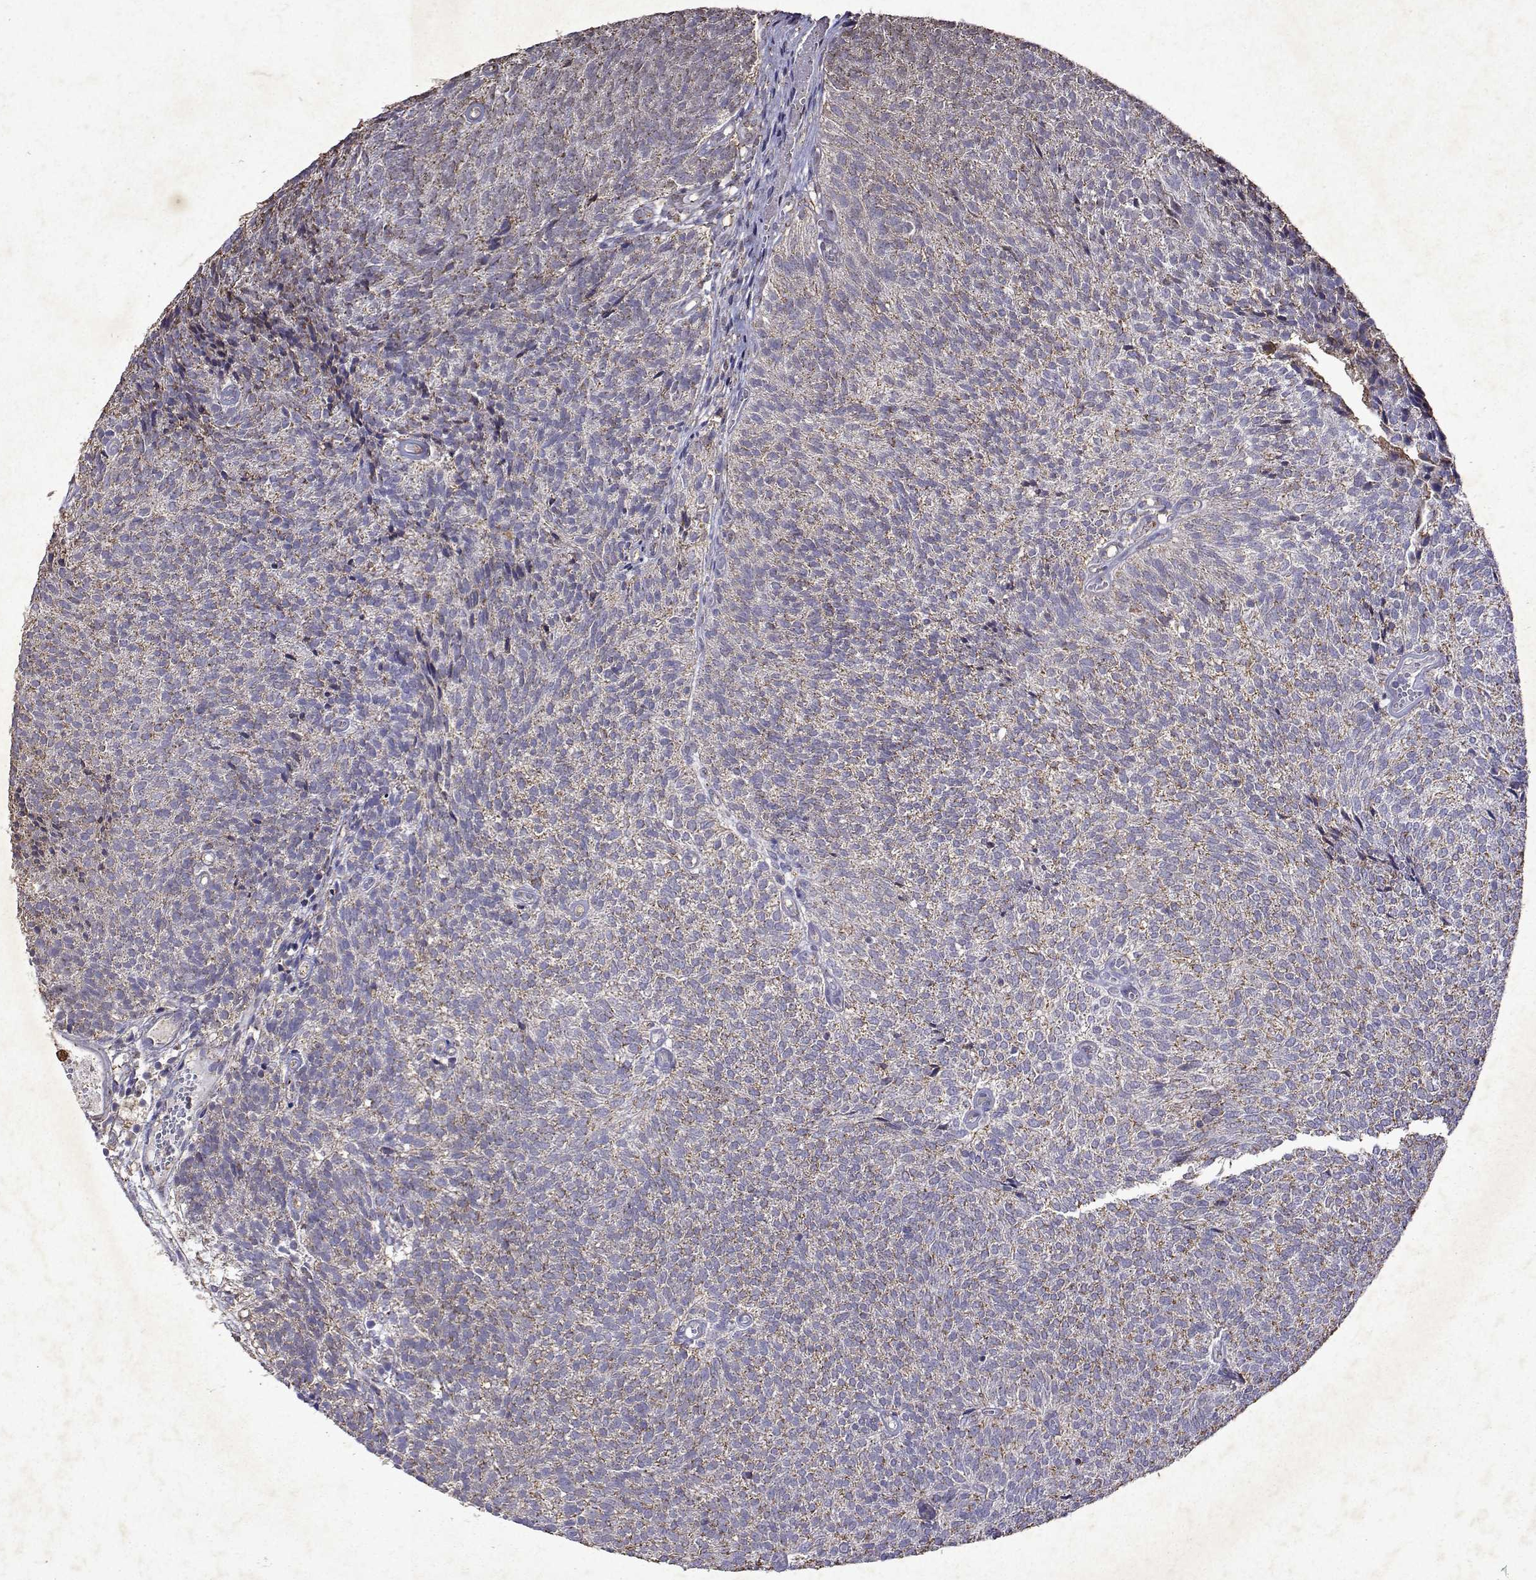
{"staining": {"intensity": "strong", "quantity": "<25%", "location": "cytoplasmic/membranous"}, "tissue": "urothelial cancer", "cell_type": "Tumor cells", "image_type": "cancer", "snomed": [{"axis": "morphology", "description": "Urothelial carcinoma, Low grade"}, {"axis": "topography", "description": "Urinary bladder"}], "caption": "This is a photomicrograph of immunohistochemistry staining of low-grade urothelial carcinoma, which shows strong expression in the cytoplasmic/membranous of tumor cells.", "gene": "DUSP28", "patient": {"sex": "male", "age": 77}}